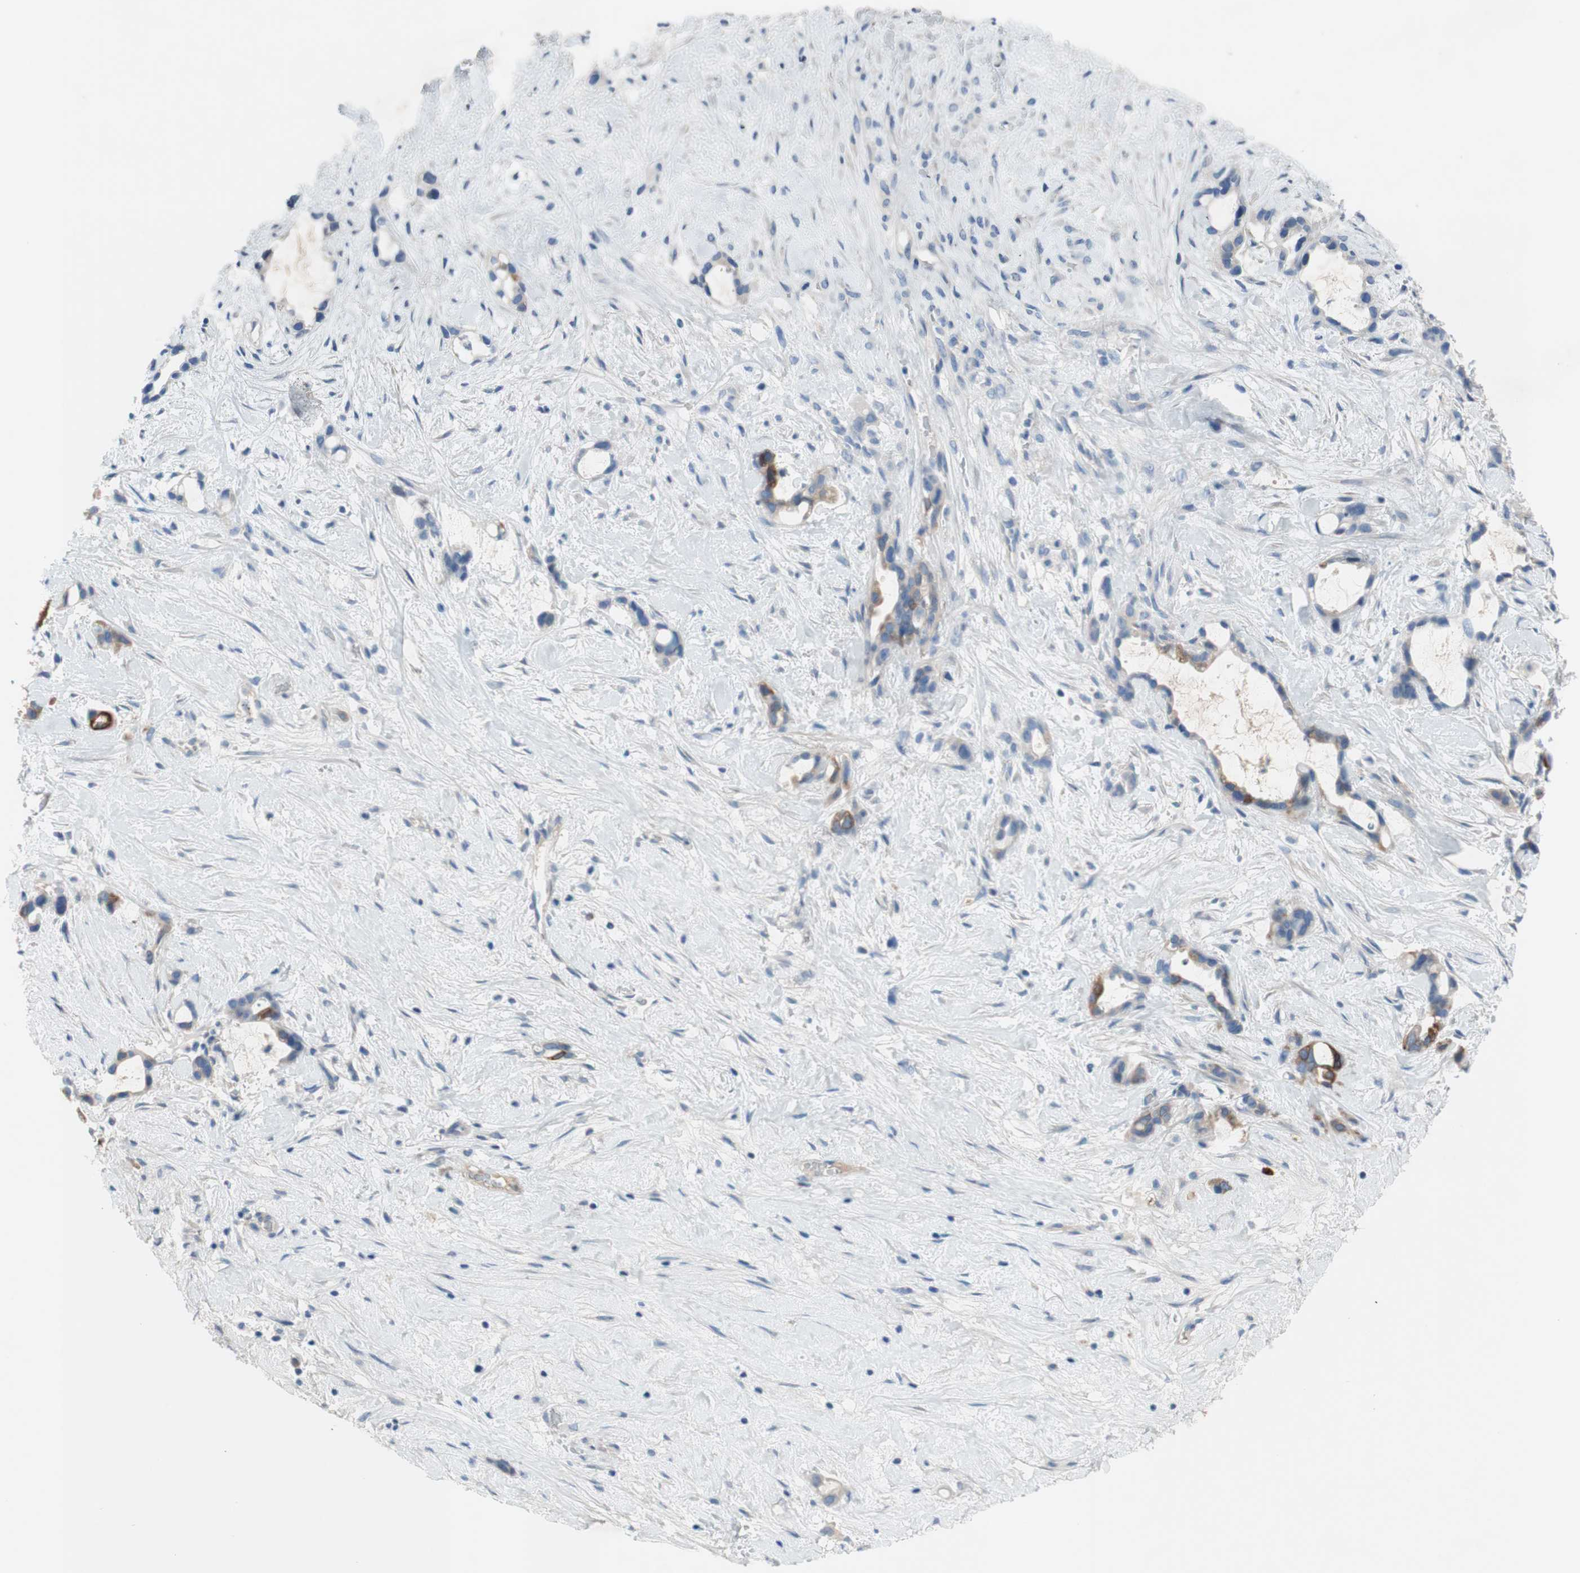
{"staining": {"intensity": "moderate", "quantity": ">75%", "location": "cytoplasmic/membranous"}, "tissue": "liver cancer", "cell_type": "Tumor cells", "image_type": "cancer", "snomed": [{"axis": "morphology", "description": "Cholangiocarcinoma"}, {"axis": "topography", "description": "Liver"}], "caption": "Cholangiocarcinoma (liver) stained with DAB immunohistochemistry displays medium levels of moderate cytoplasmic/membranous staining in approximately >75% of tumor cells.", "gene": "FDFT1", "patient": {"sex": "female", "age": 65}}